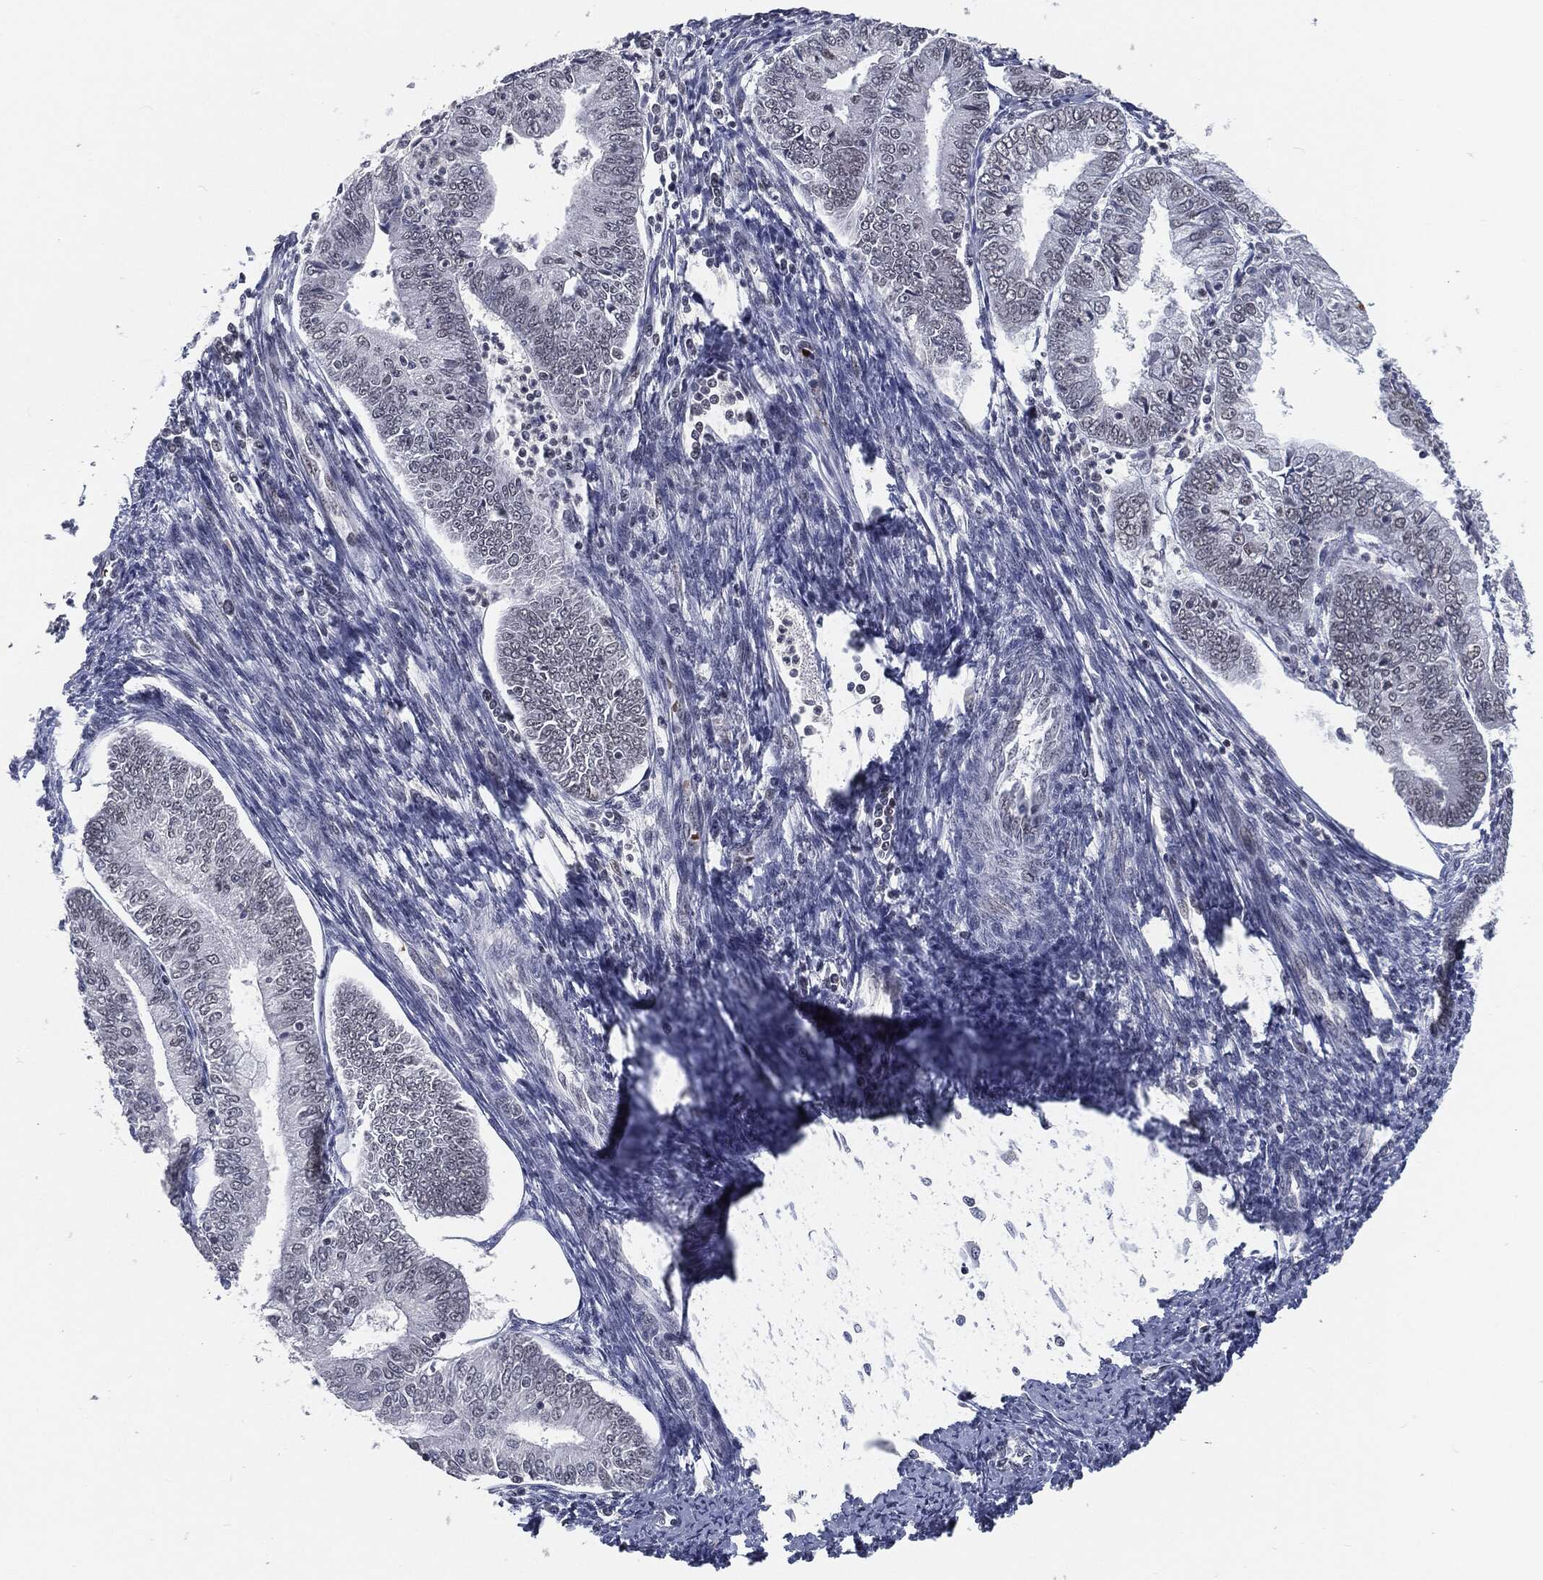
{"staining": {"intensity": "negative", "quantity": "none", "location": "none"}, "tissue": "endometrial cancer", "cell_type": "Tumor cells", "image_type": "cancer", "snomed": [{"axis": "morphology", "description": "Adenocarcinoma, NOS"}, {"axis": "topography", "description": "Endometrium"}], "caption": "Adenocarcinoma (endometrial) was stained to show a protein in brown. There is no significant staining in tumor cells.", "gene": "ANXA1", "patient": {"sex": "female", "age": 56}}